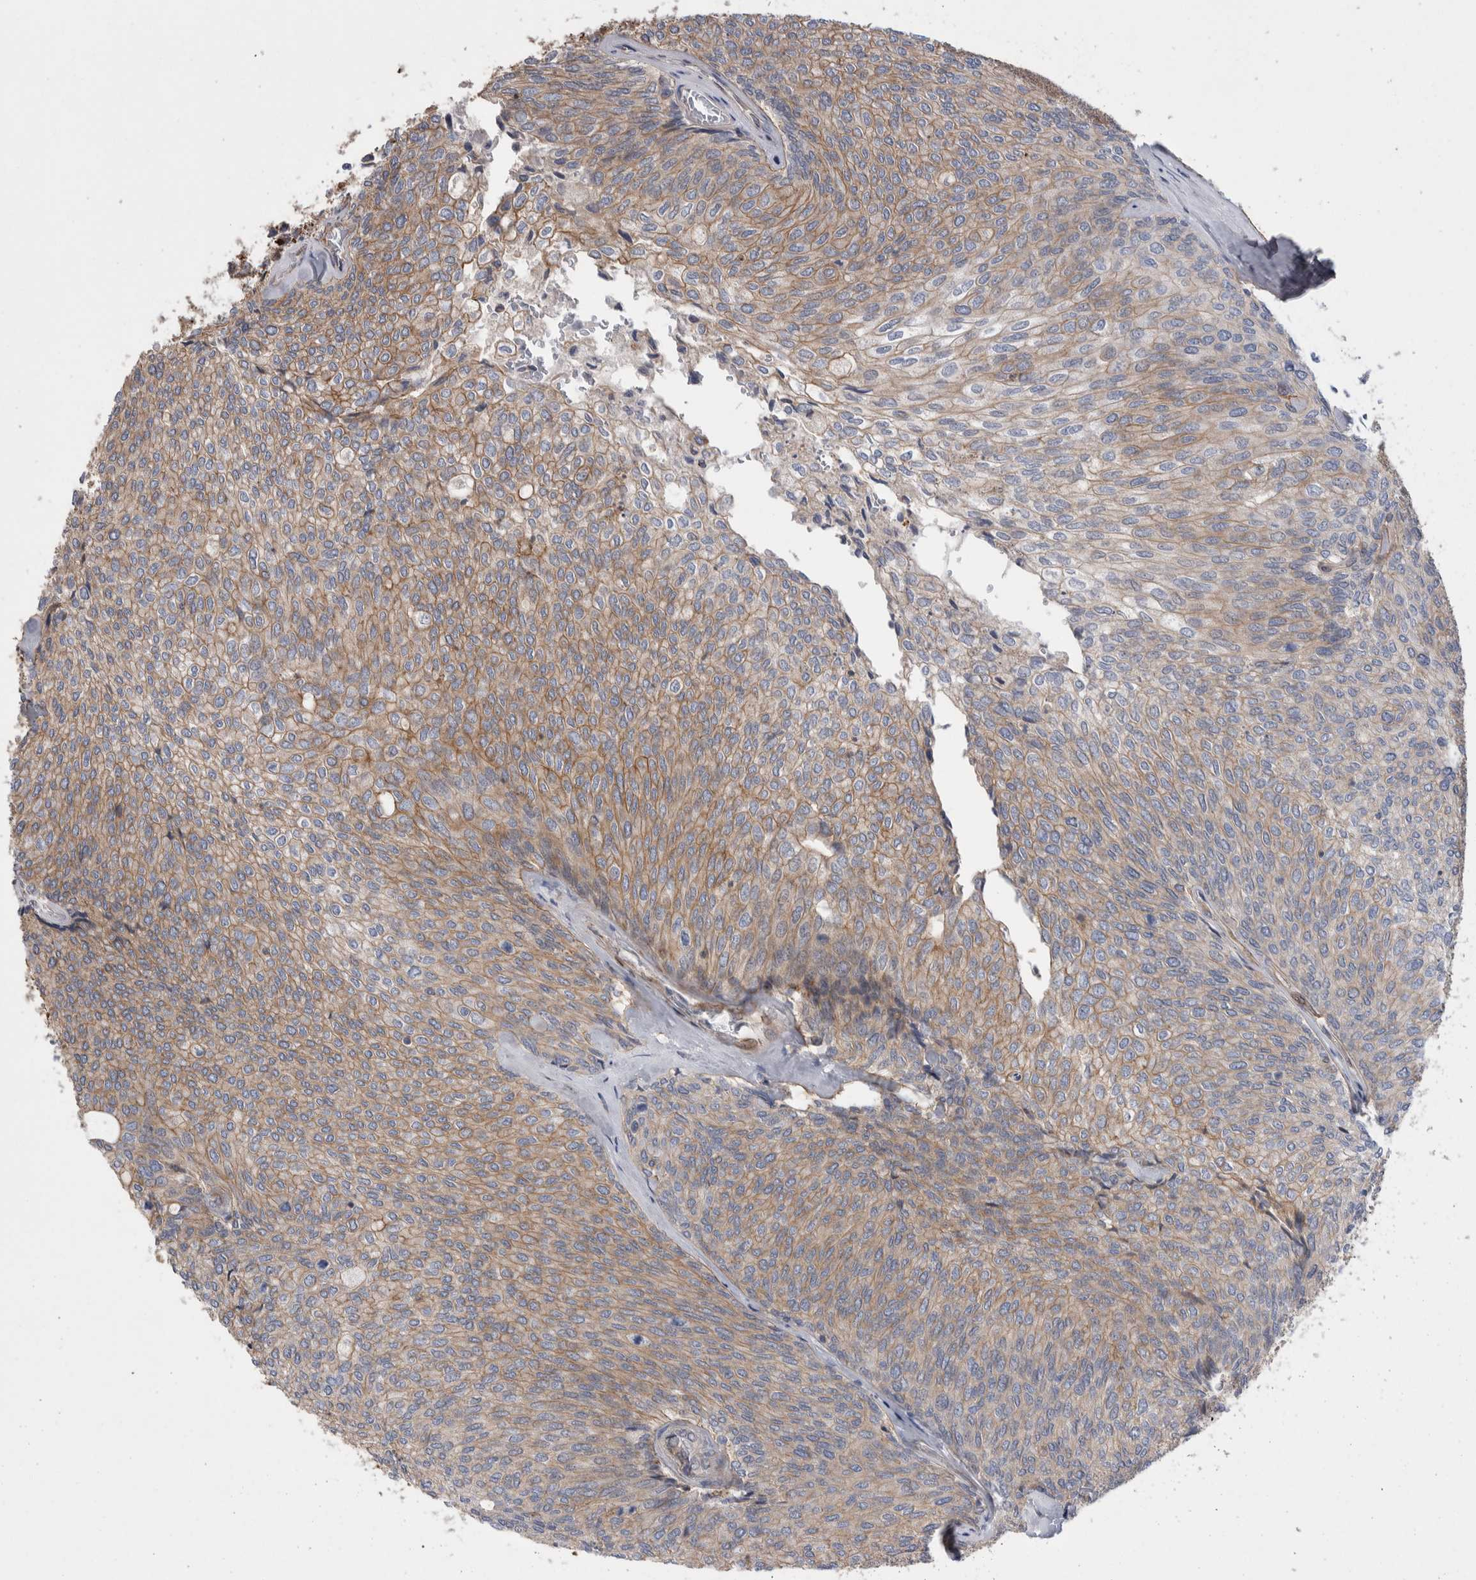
{"staining": {"intensity": "moderate", "quantity": ">75%", "location": "cytoplasmic/membranous"}, "tissue": "urothelial cancer", "cell_type": "Tumor cells", "image_type": "cancer", "snomed": [{"axis": "morphology", "description": "Urothelial carcinoma, Low grade"}, {"axis": "topography", "description": "Urinary bladder"}], "caption": "Low-grade urothelial carcinoma stained with DAB (3,3'-diaminobenzidine) immunohistochemistry reveals medium levels of moderate cytoplasmic/membranous expression in about >75% of tumor cells.", "gene": "KIF12", "patient": {"sex": "female", "age": 79}}